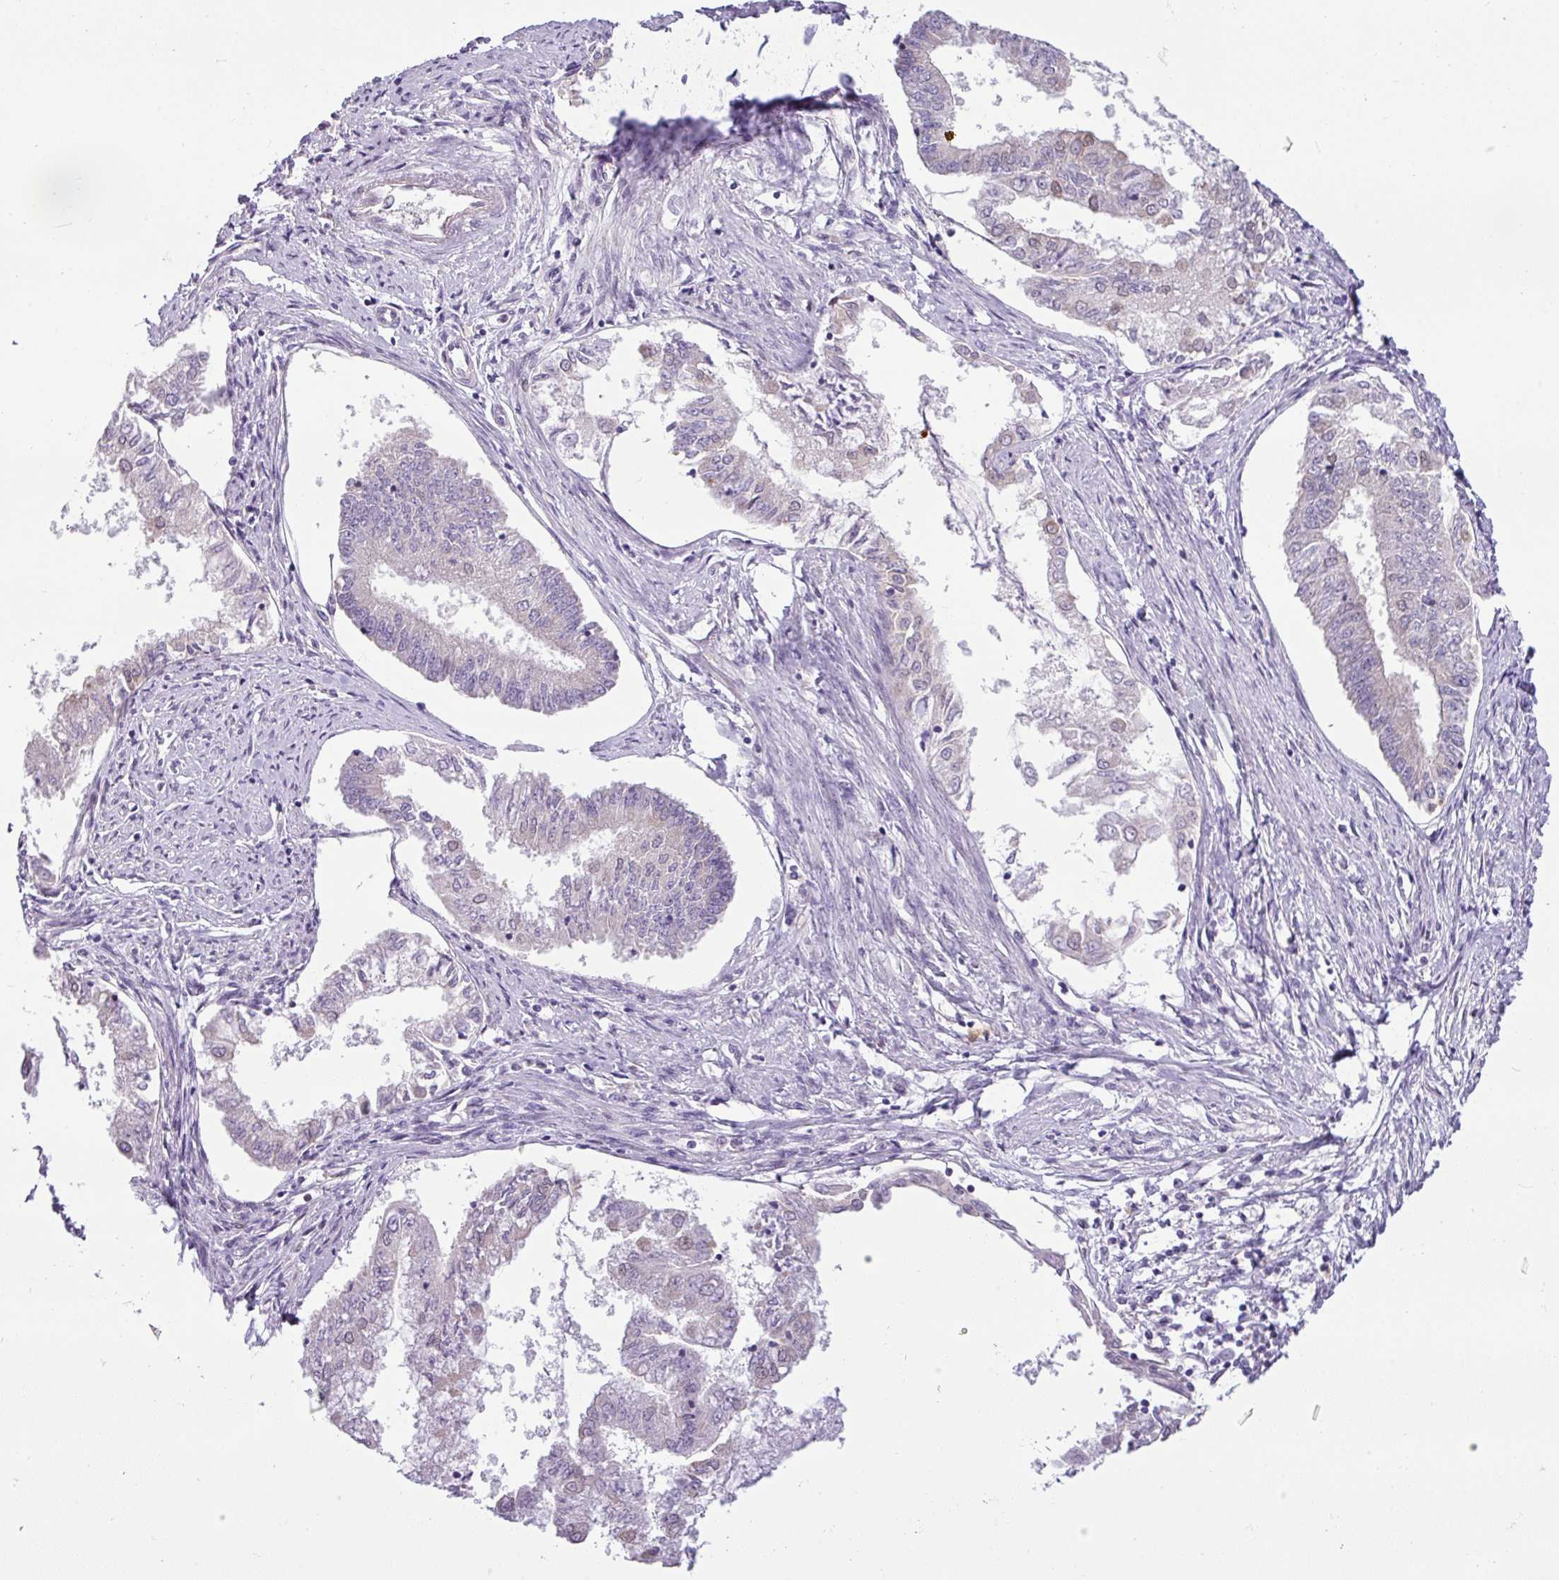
{"staining": {"intensity": "negative", "quantity": "none", "location": "none"}, "tissue": "endometrial cancer", "cell_type": "Tumor cells", "image_type": "cancer", "snomed": [{"axis": "morphology", "description": "Adenocarcinoma, NOS"}, {"axis": "topography", "description": "Endometrium"}], "caption": "DAB (3,3'-diaminobenzidine) immunohistochemical staining of endometrial adenocarcinoma displays no significant positivity in tumor cells.", "gene": "HMCN2", "patient": {"sex": "female", "age": 76}}